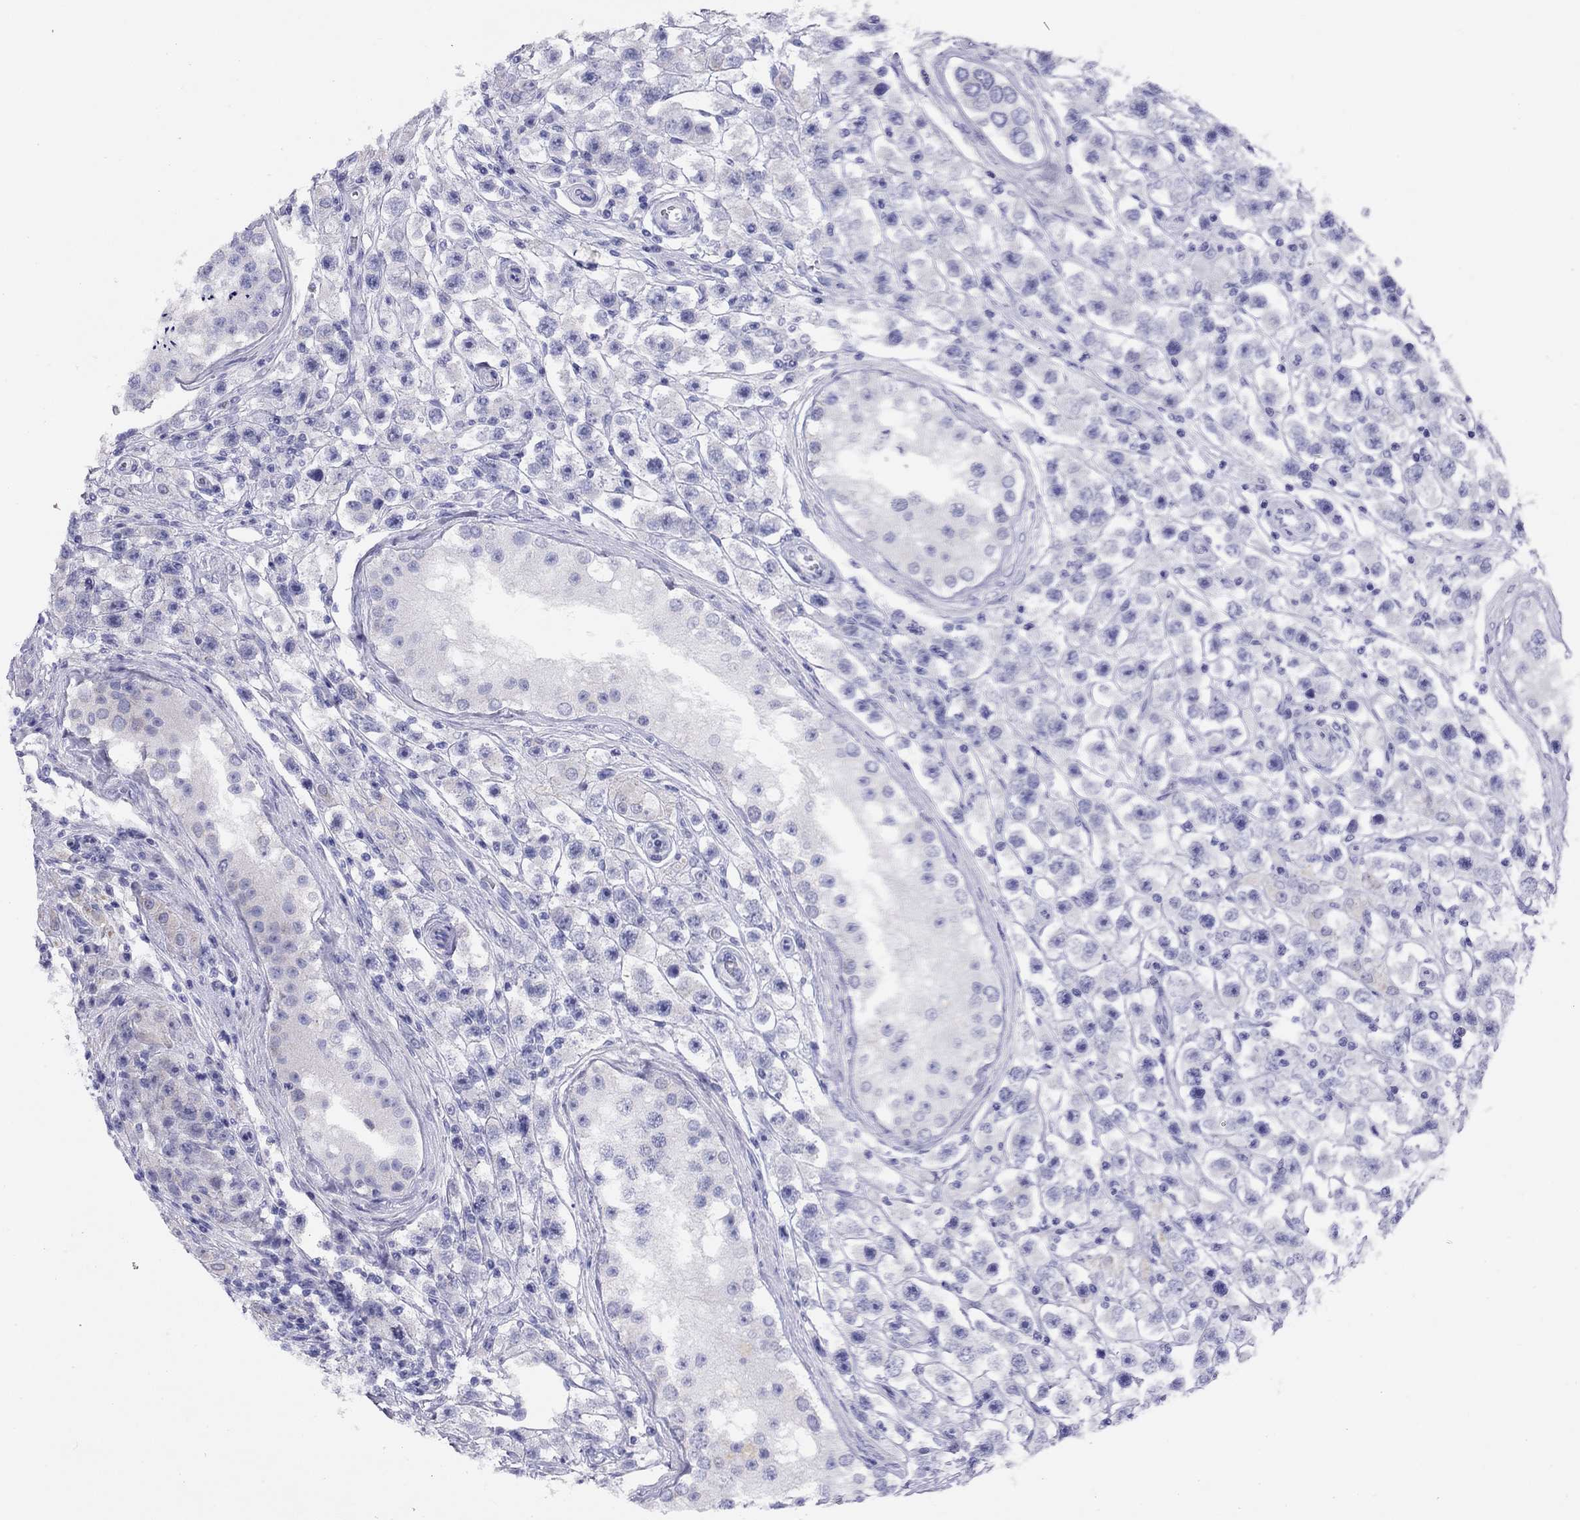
{"staining": {"intensity": "negative", "quantity": "none", "location": "none"}, "tissue": "testis cancer", "cell_type": "Tumor cells", "image_type": "cancer", "snomed": [{"axis": "morphology", "description": "Seminoma, NOS"}, {"axis": "topography", "description": "Testis"}], "caption": "Image shows no significant protein expression in tumor cells of testis cancer.", "gene": "LRIT2", "patient": {"sex": "male", "age": 45}}